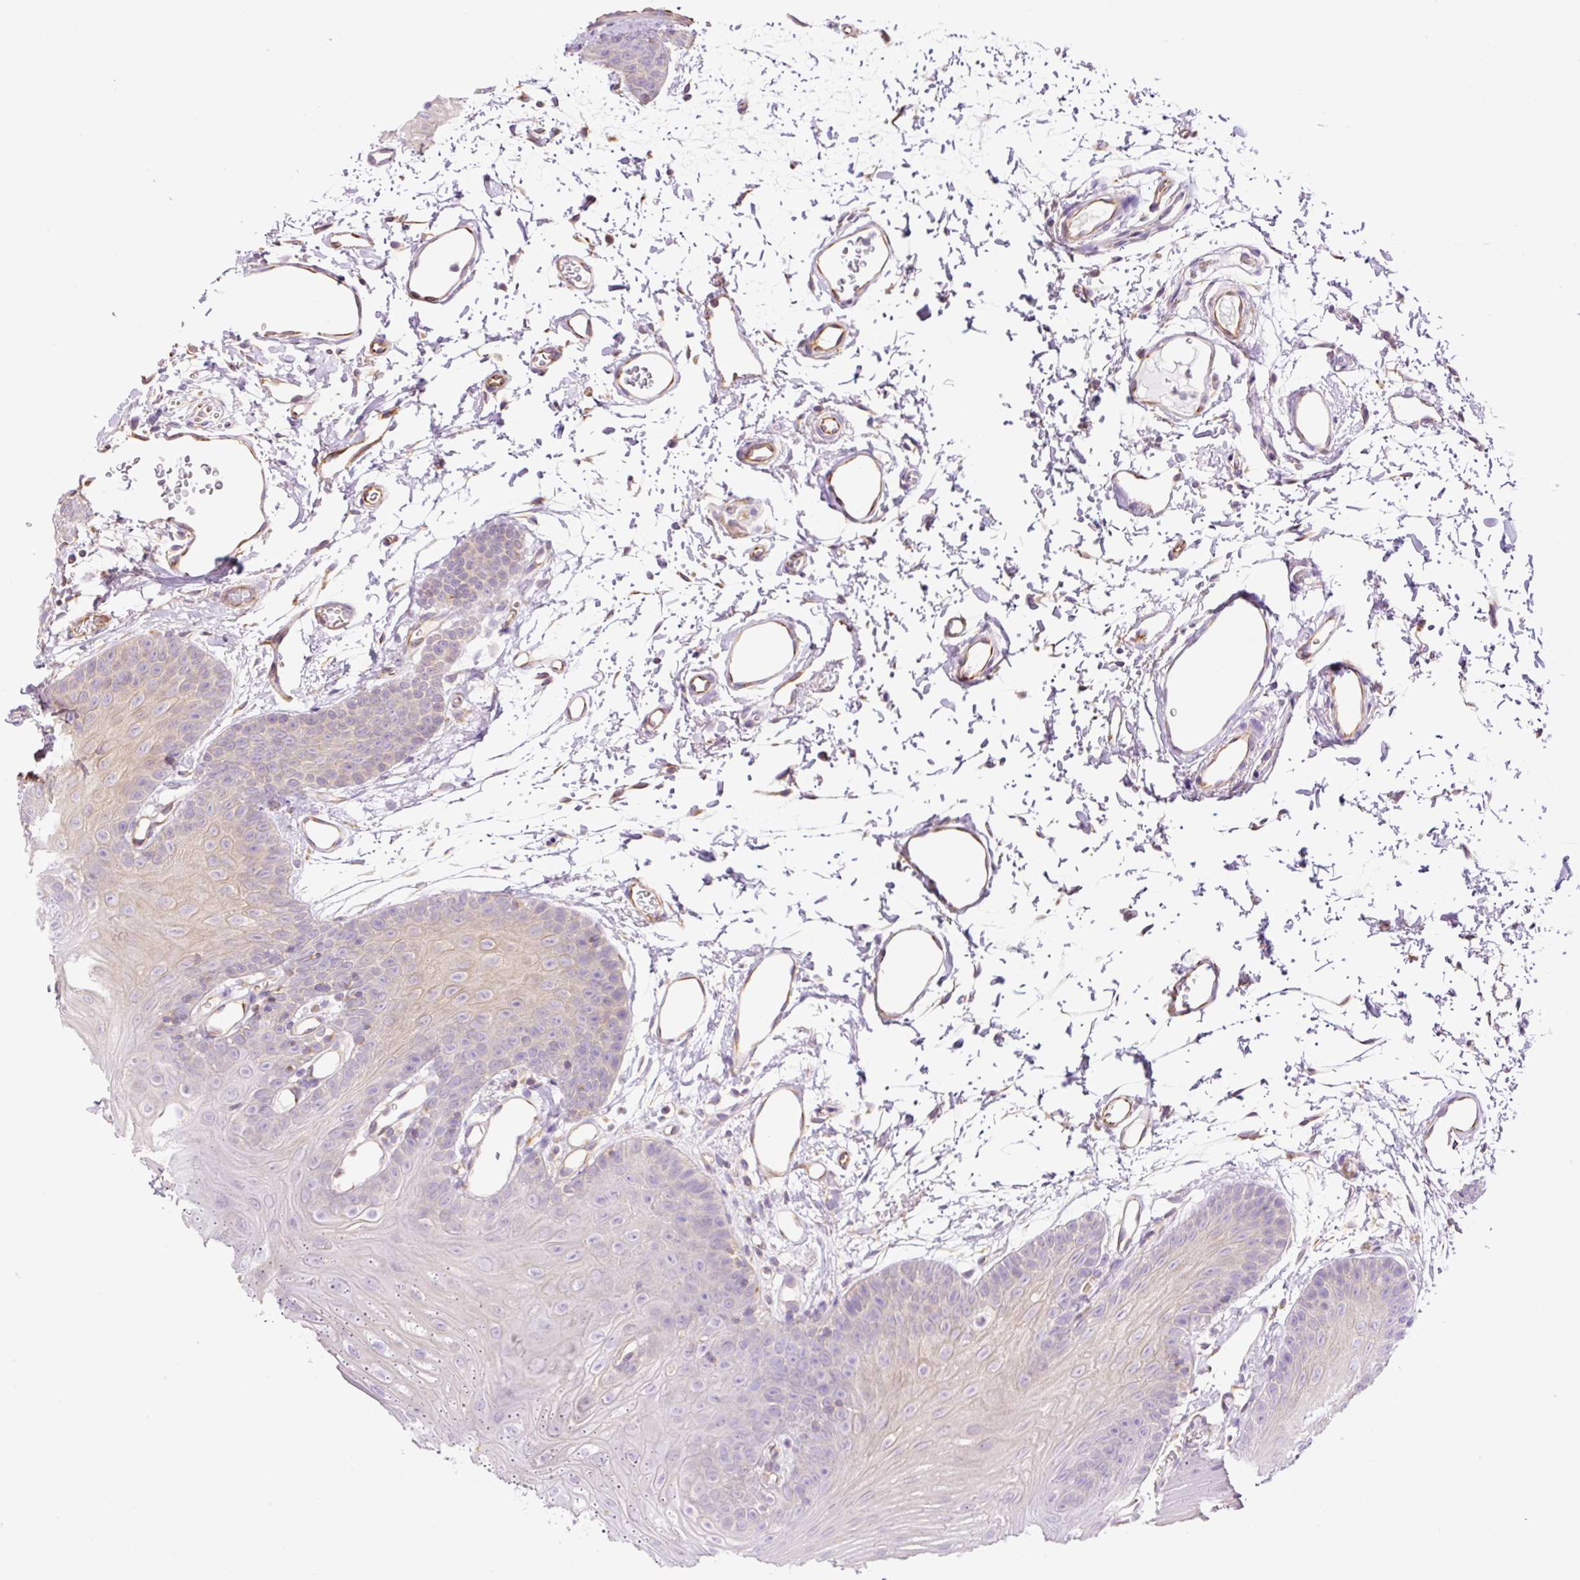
{"staining": {"intensity": "negative", "quantity": "none", "location": "none"}, "tissue": "oral mucosa", "cell_type": "Squamous epithelial cells", "image_type": "normal", "snomed": [{"axis": "morphology", "description": "Normal tissue, NOS"}, {"axis": "morphology", "description": "Squamous cell carcinoma, NOS"}, {"axis": "topography", "description": "Oral tissue"}, {"axis": "topography", "description": "Head-Neck"}], "caption": "The image displays no staining of squamous epithelial cells in unremarkable oral mucosa. Brightfield microscopy of IHC stained with DAB (brown) and hematoxylin (blue), captured at high magnification.", "gene": "PCK2", "patient": {"sex": "female", "age": 81}}